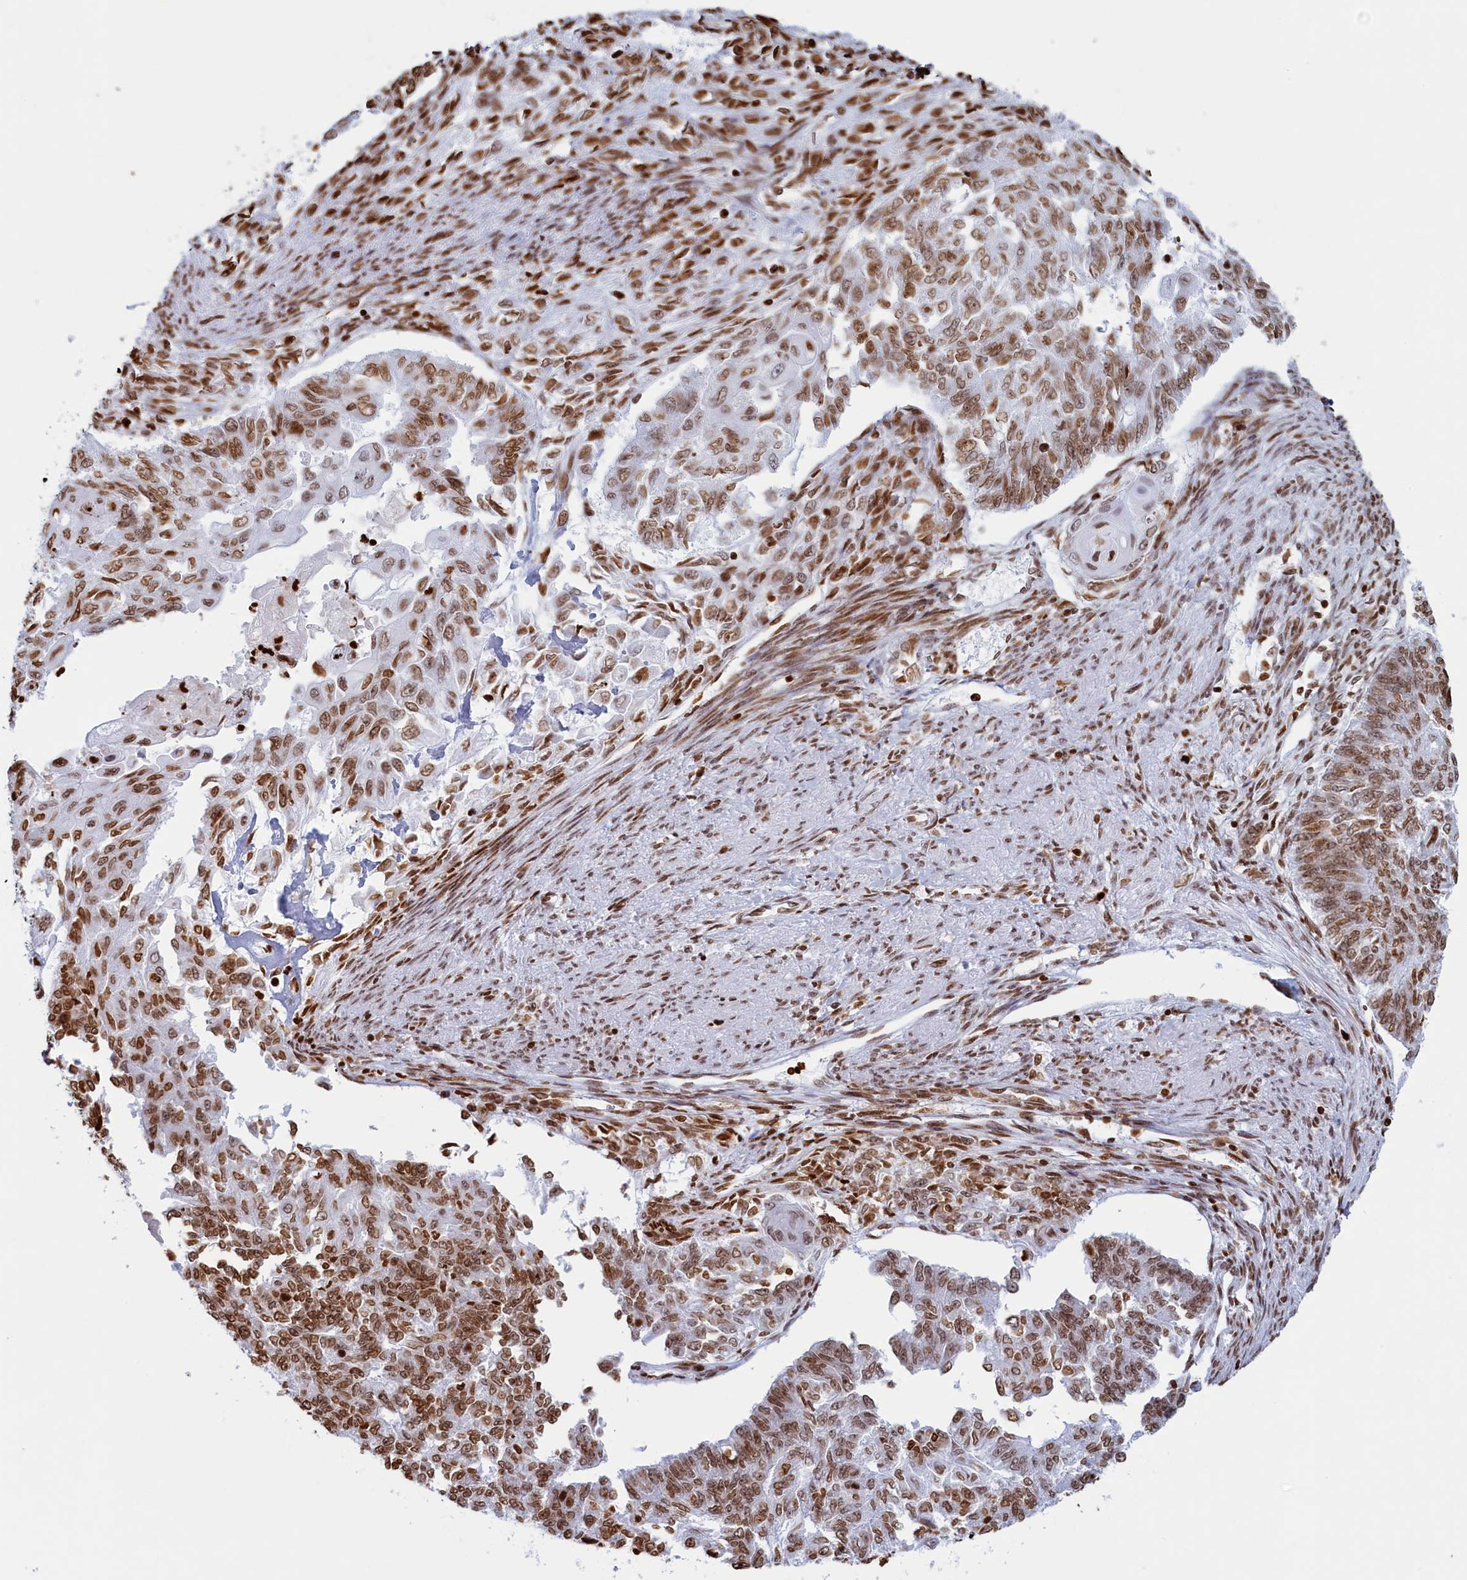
{"staining": {"intensity": "moderate", "quantity": ">75%", "location": "nuclear"}, "tissue": "endometrial cancer", "cell_type": "Tumor cells", "image_type": "cancer", "snomed": [{"axis": "morphology", "description": "Adenocarcinoma, NOS"}, {"axis": "topography", "description": "Endometrium"}], "caption": "Endometrial adenocarcinoma tissue demonstrates moderate nuclear positivity in about >75% of tumor cells Using DAB (3,3'-diaminobenzidine) (brown) and hematoxylin (blue) stains, captured at high magnification using brightfield microscopy.", "gene": "APOBEC3A", "patient": {"sex": "female", "age": 32}}